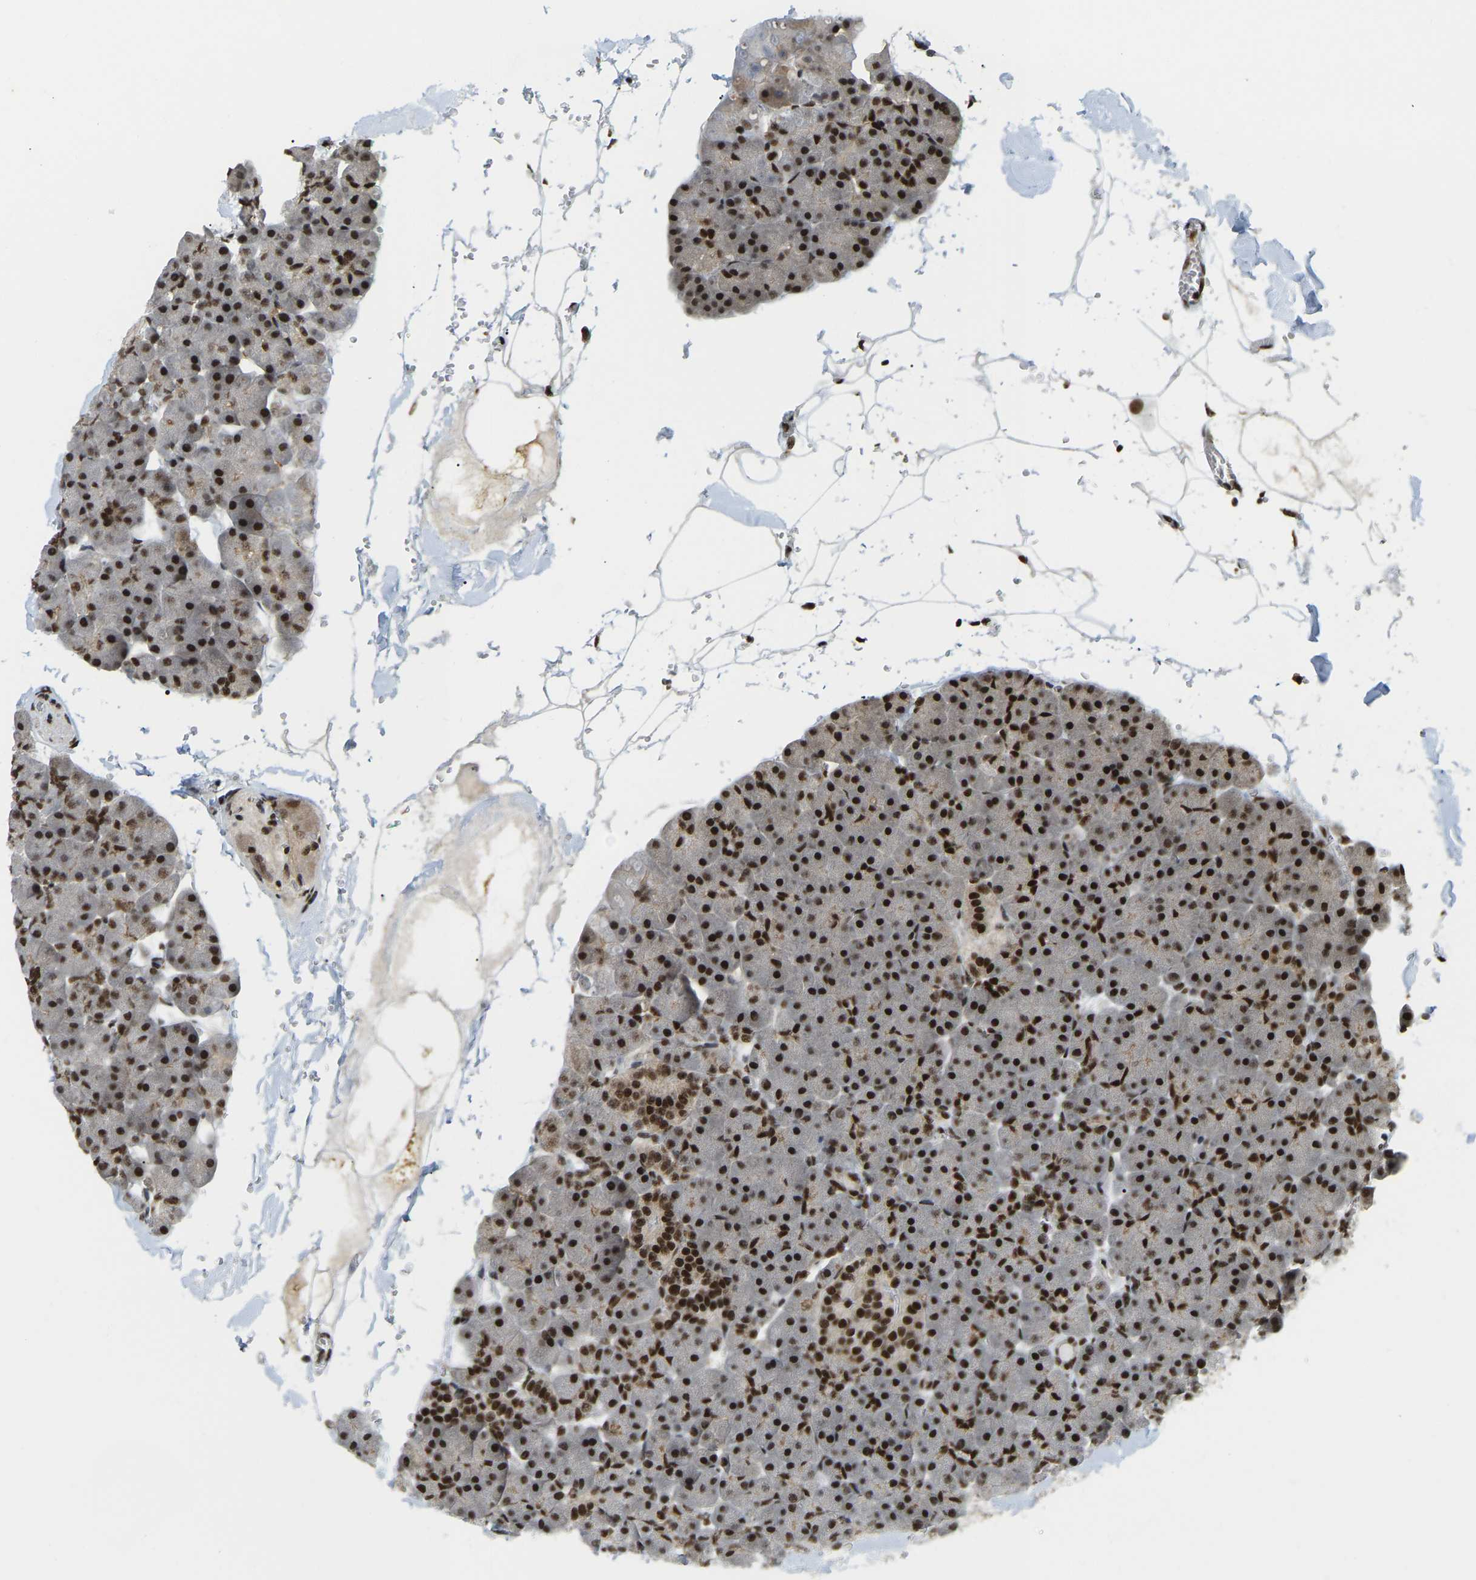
{"staining": {"intensity": "strong", "quantity": ">75%", "location": "nuclear"}, "tissue": "pancreas", "cell_type": "Exocrine glandular cells", "image_type": "normal", "snomed": [{"axis": "morphology", "description": "Normal tissue, NOS"}, {"axis": "topography", "description": "Pancreas"}], "caption": "This is a photomicrograph of immunohistochemistry (IHC) staining of benign pancreas, which shows strong staining in the nuclear of exocrine glandular cells.", "gene": "NUMA1", "patient": {"sex": "male", "age": 35}}